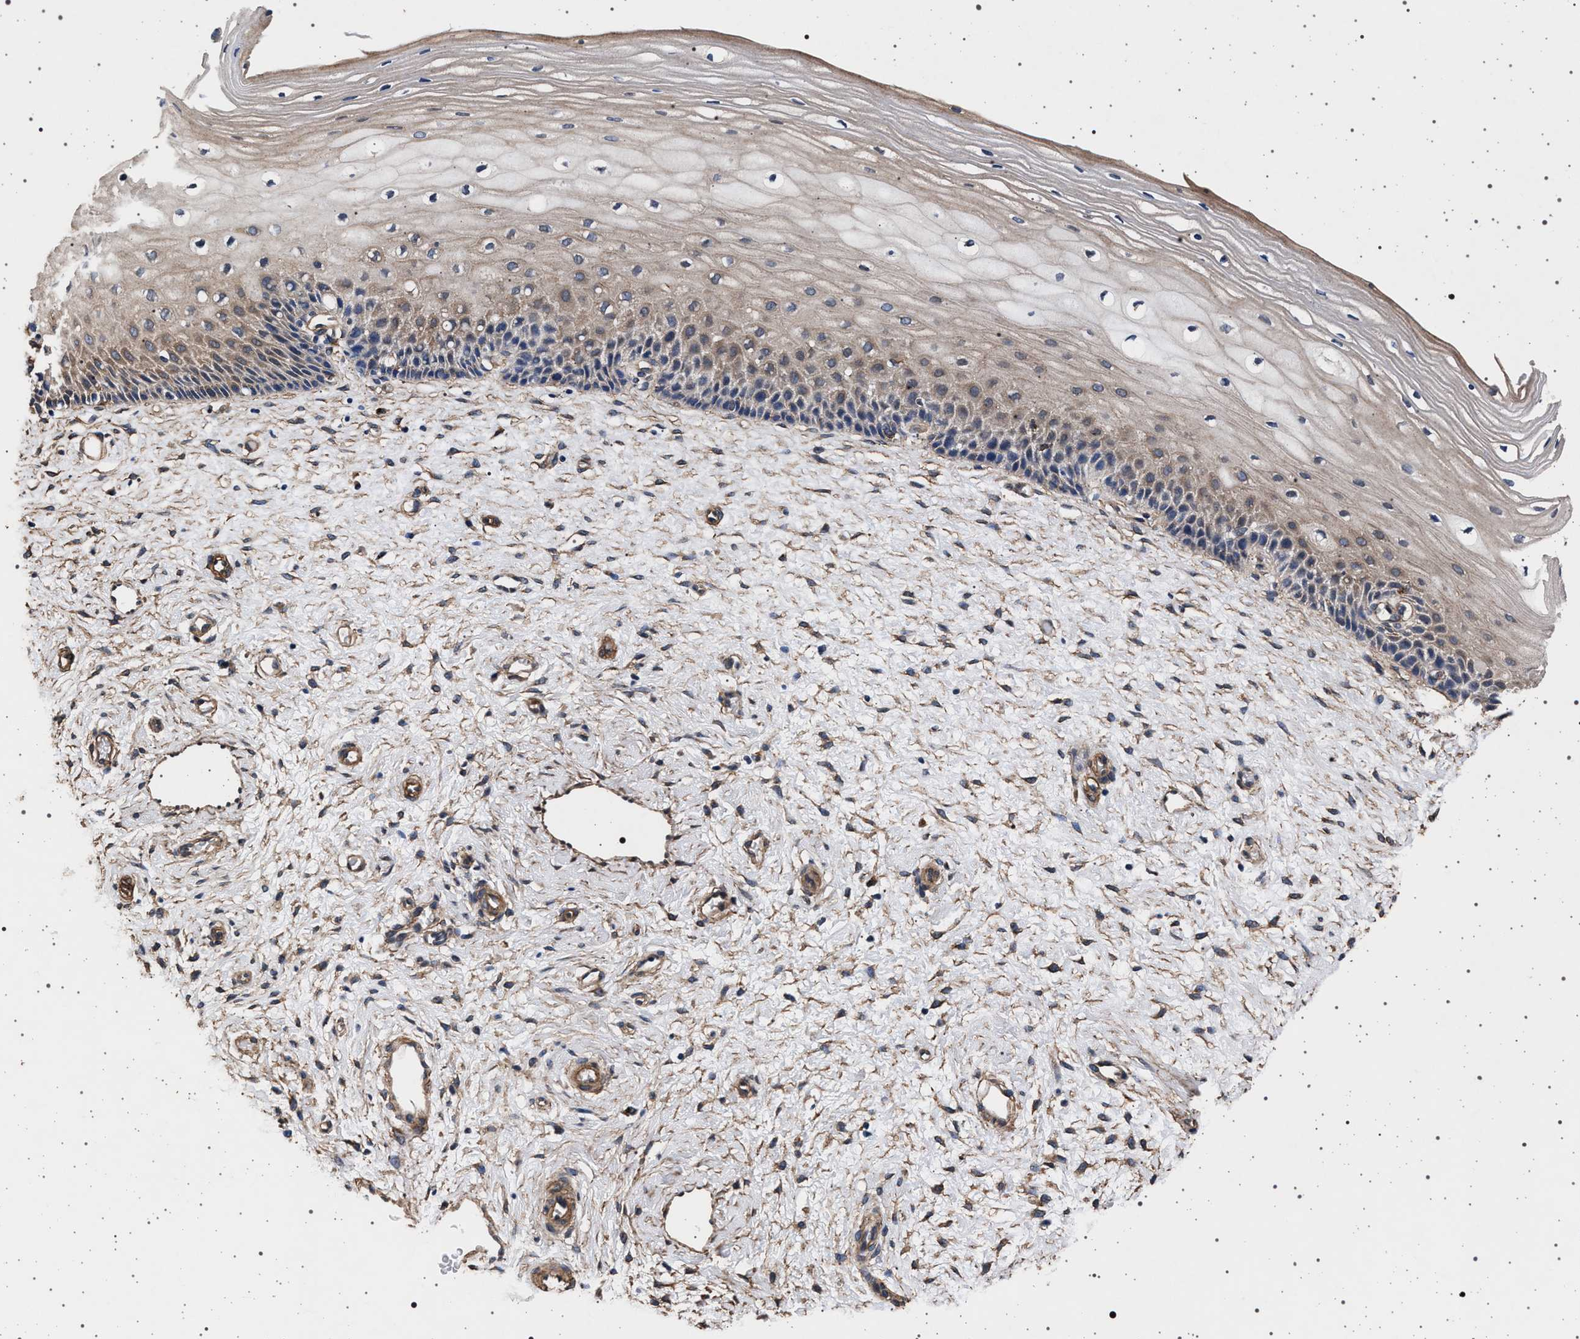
{"staining": {"intensity": "moderate", "quantity": ">75%", "location": "cytoplasmic/membranous"}, "tissue": "cervix", "cell_type": "Glandular cells", "image_type": "normal", "snomed": [{"axis": "morphology", "description": "Normal tissue, NOS"}, {"axis": "topography", "description": "Cervix"}], "caption": "A high-resolution micrograph shows IHC staining of normal cervix, which displays moderate cytoplasmic/membranous staining in about >75% of glandular cells.", "gene": "KCNK6", "patient": {"sex": "female", "age": 39}}